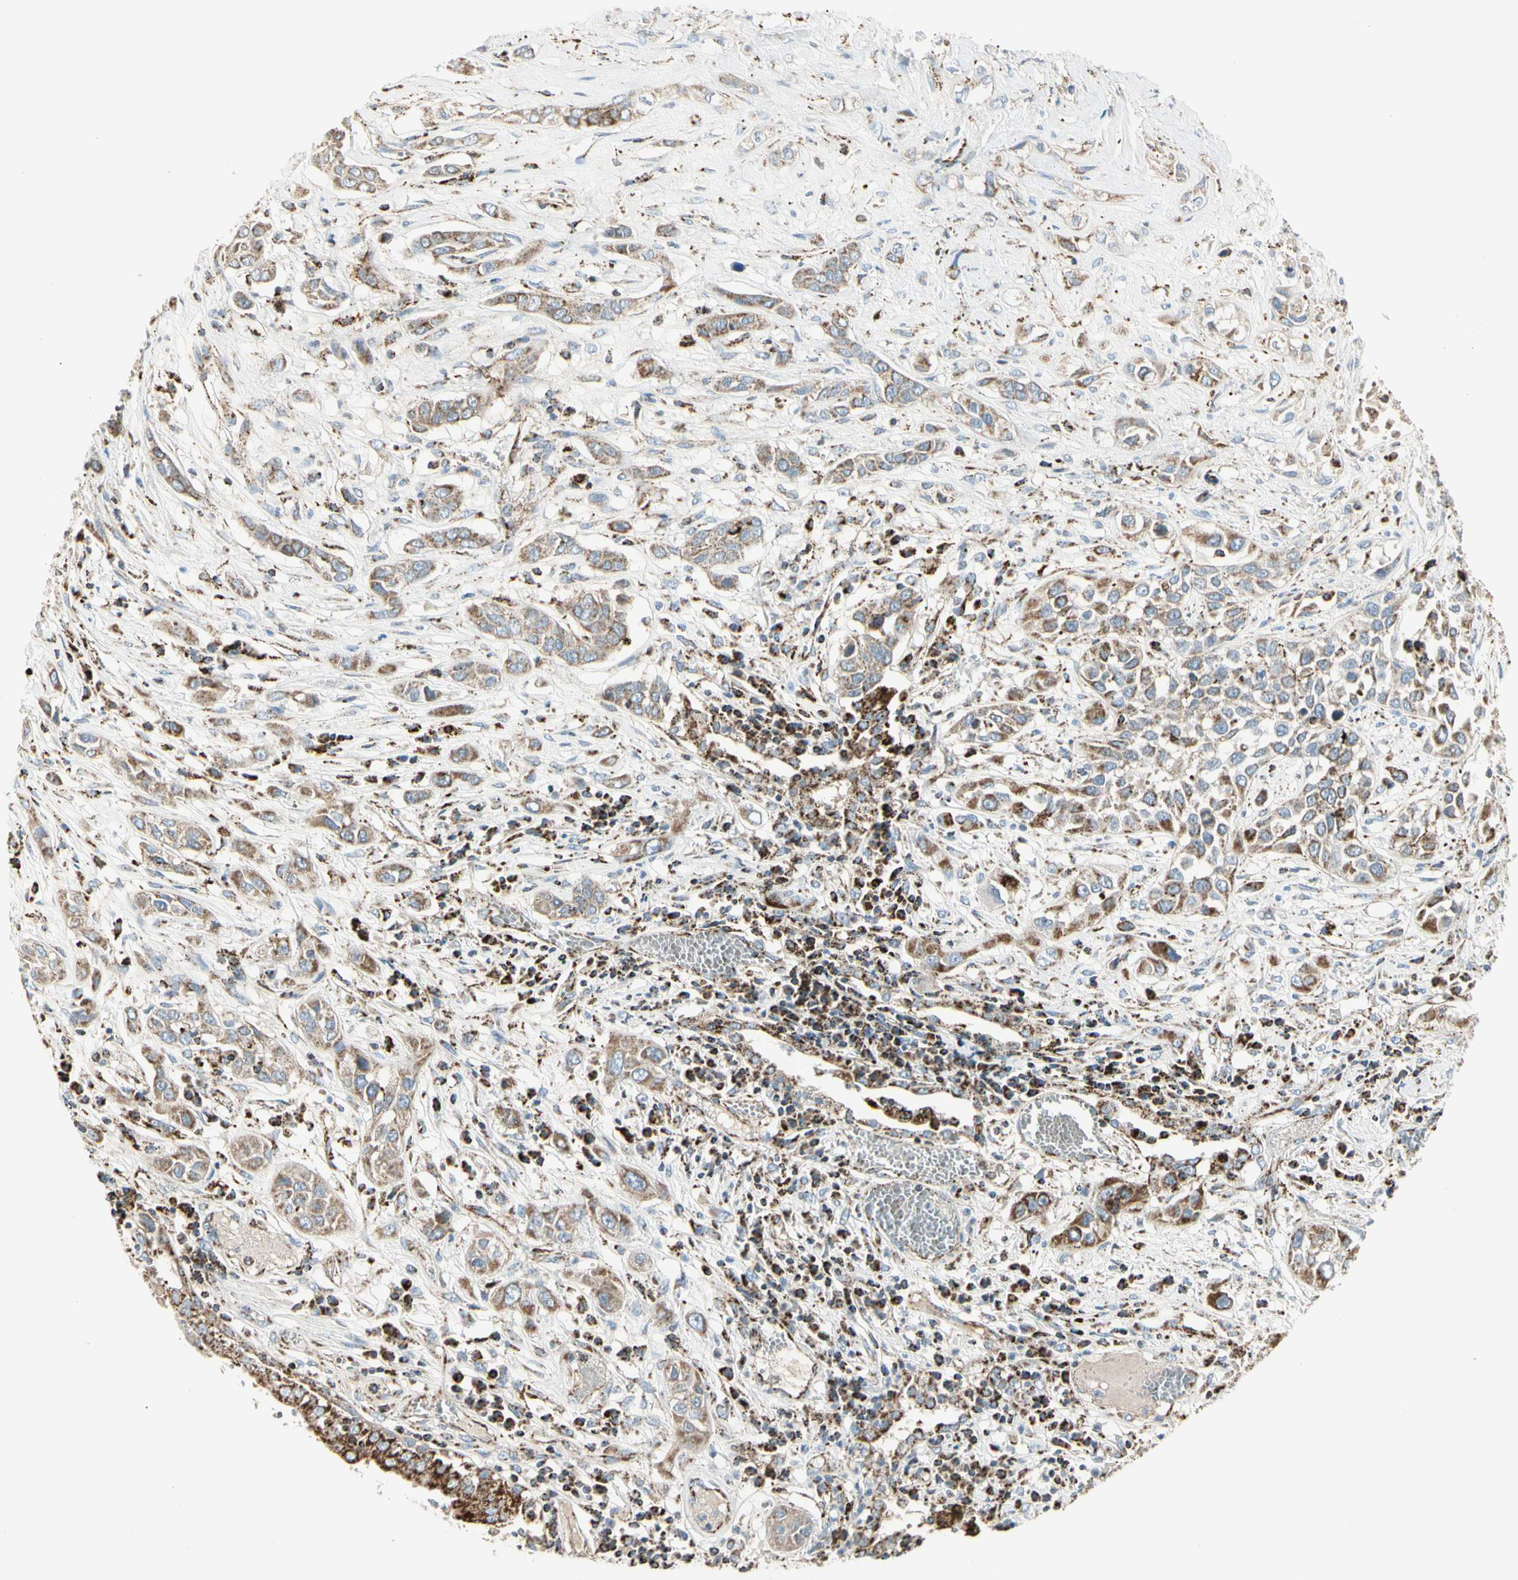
{"staining": {"intensity": "moderate", "quantity": ">75%", "location": "cytoplasmic/membranous"}, "tissue": "lung cancer", "cell_type": "Tumor cells", "image_type": "cancer", "snomed": [{"axis": "morphology", "description": "Squamous cell carcinoma, NOS"}, {"axis": "topography", "description": "Lung"}], "caption": "High-power microscopy captured an immunohistochemistry (IHC) image of lung cancer, revealing moderate cytoplasmic/membranous positivity in about >75% of tumor cells.", "gene": "ME2", "patient": {"sex": "male", "age": 71}}